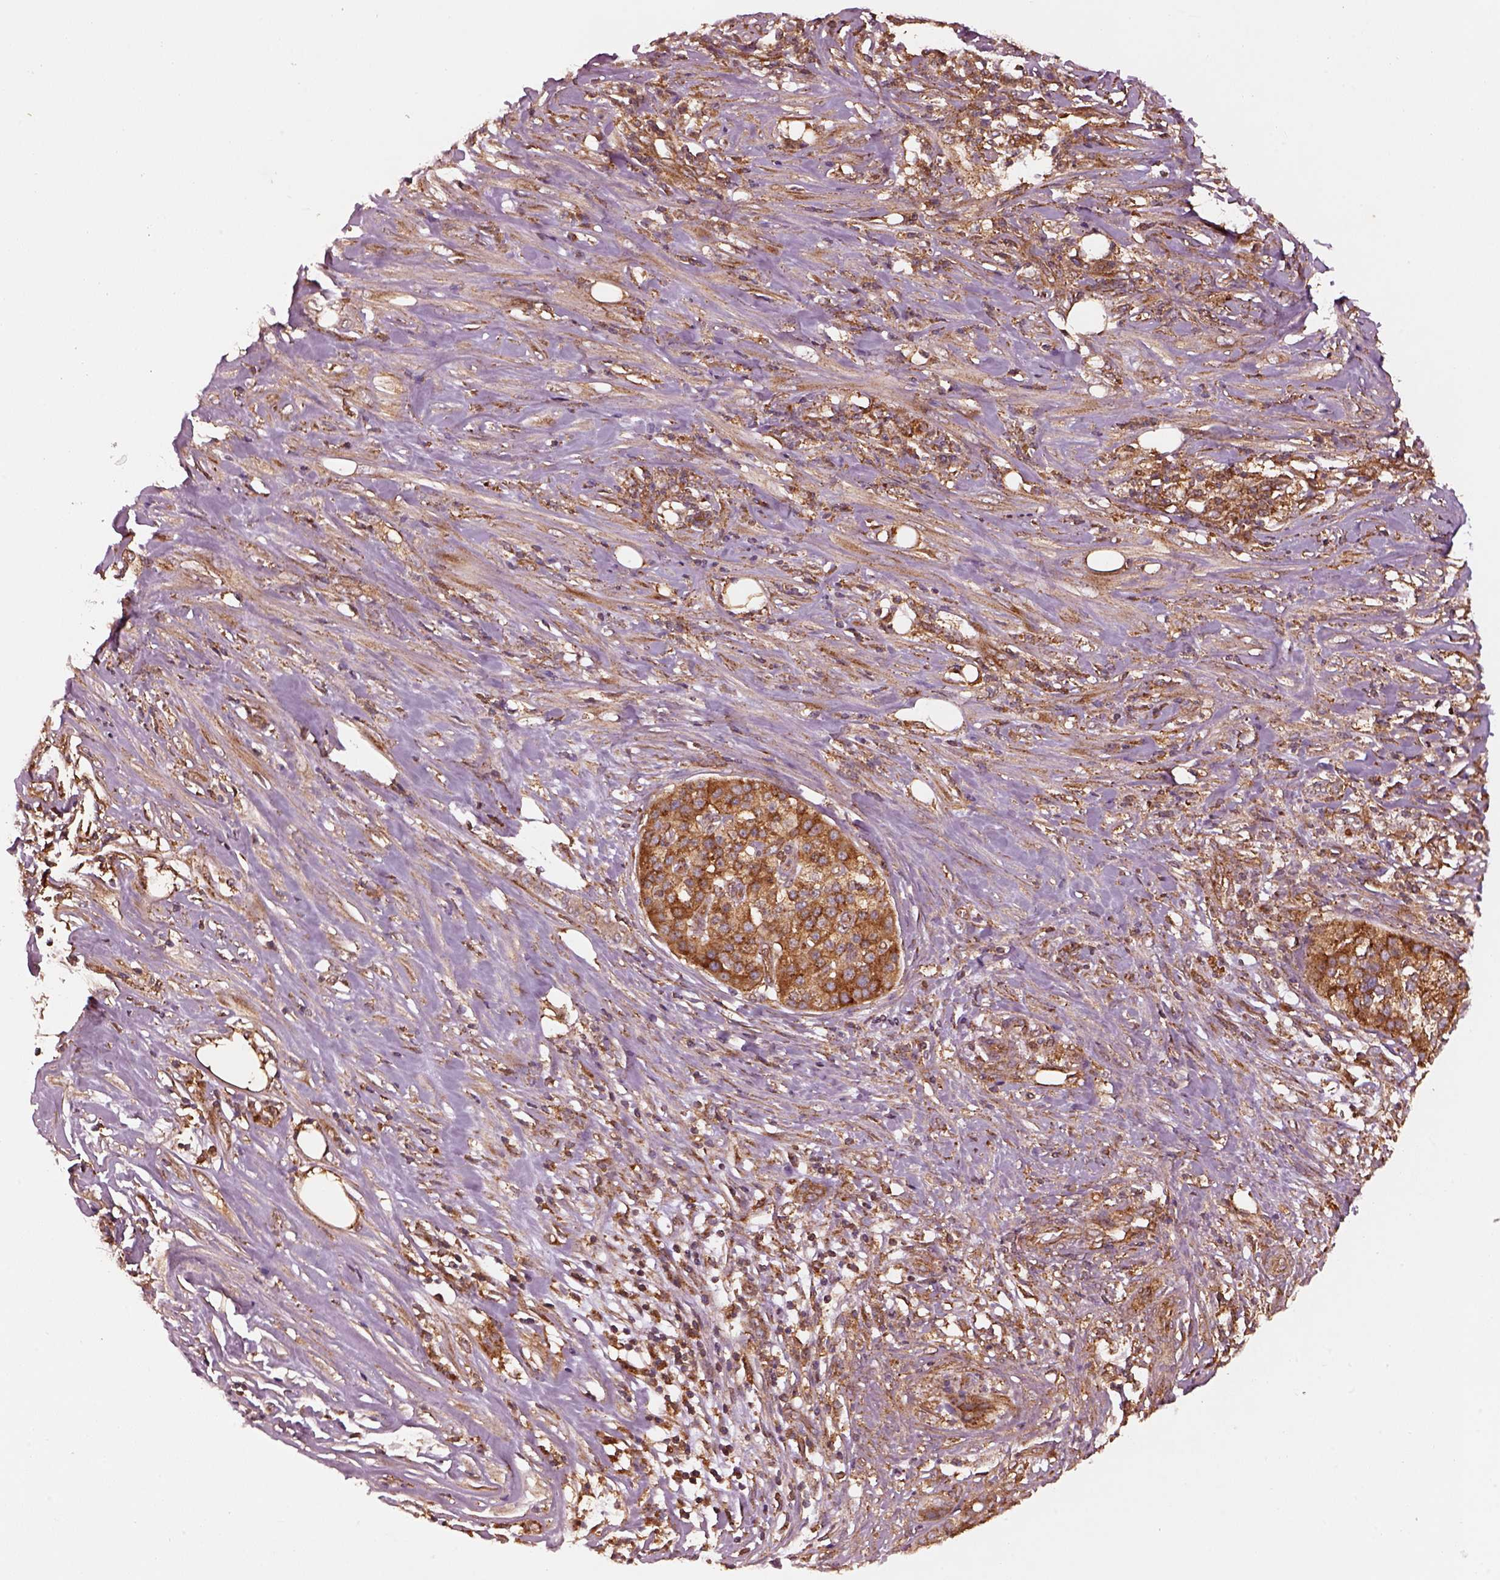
{"staining": {"intensity": "strong", "quantity": "25%-75%", "location": "cytoplasmic/membranous"}, "tissue": "pancreatic cancer", "cell_type": "Tumor cells", "image_type": "cancer", "snomed": [{"axis": "morphology", "description": "Normal tissue, NOS"}, {"axis": "morphology", "description": "Inflammation, NOS"}, {"axis": "morphology", "description": "Adenocarcinoma, NOS"}, {"axis": "topography", "description": "Pancreas"}], "caption": "A micrograph showing strong cytoplasmic/membranous expression in about 25%-75% of tumor cells in pancreatic cancer (adenocarcinoma), as visualized by brown immunohistochemical staining.", "gene": "WASHC2A", "patient": {"sex": "male", "age": 57}}